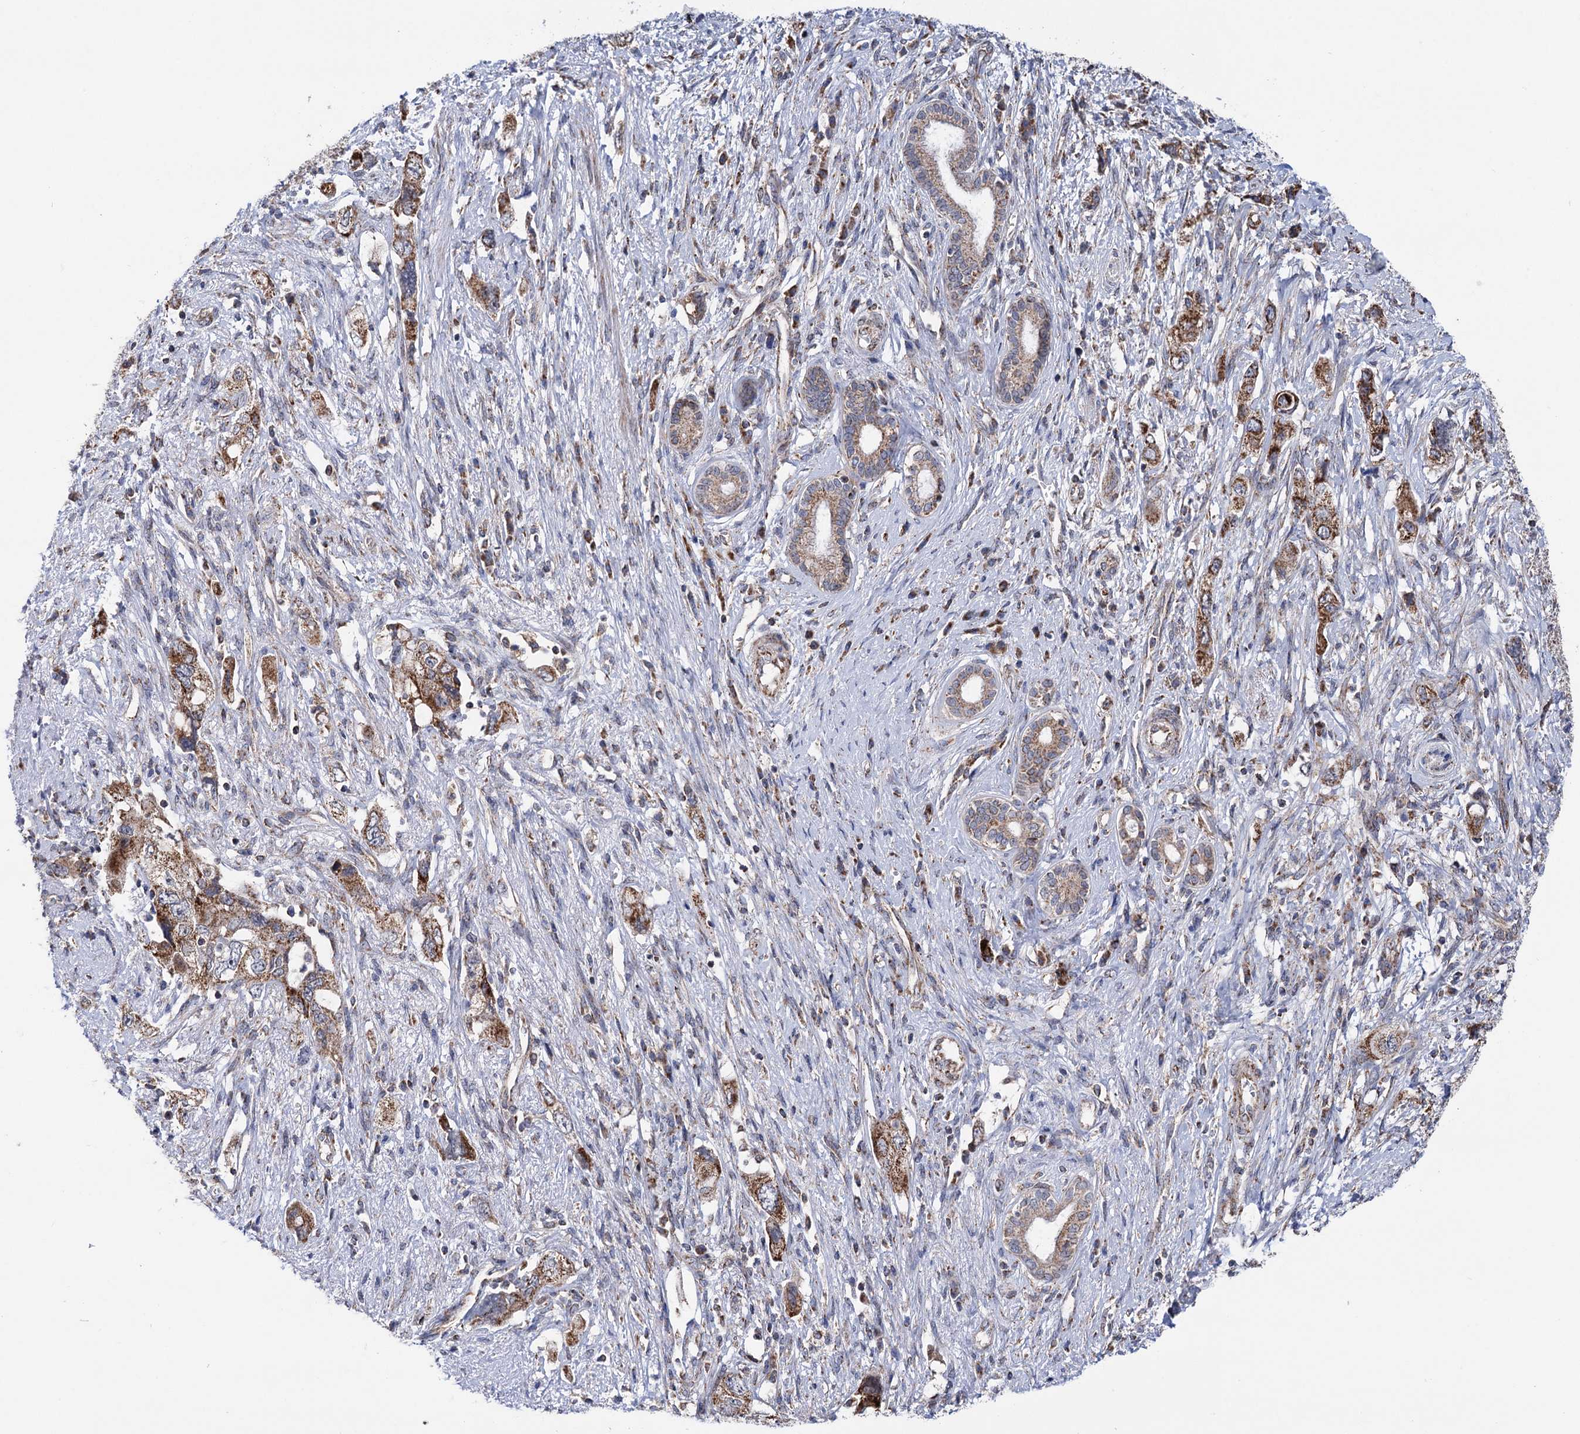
{"staining": {"intensity": "strong", "quantity": ">75%", "location": "cytoplasmic/membranous"}, "tissue": "pancreatic cancer", "cell_type": "Tumor cells", "image_type": "cancer", "snomed": [{"axis": "morphology", "description": "Adenocarcinoma, NOS"}, {"axis": "topography", "description": "Pancreas"}], "caption": "Immunohistochemistry (IHC) image of neoplastic tissue: pancreatic cancer (adenocarcinoma) stained using IHC displays high levels of strong protein expression localized specifically in the cytoplasmic/membranous of tumor cells, appearing as a cytoplasmic/membranous brown color.", "gene": "SUCLA2", "patient": {"sex": "female", "age": 73}}